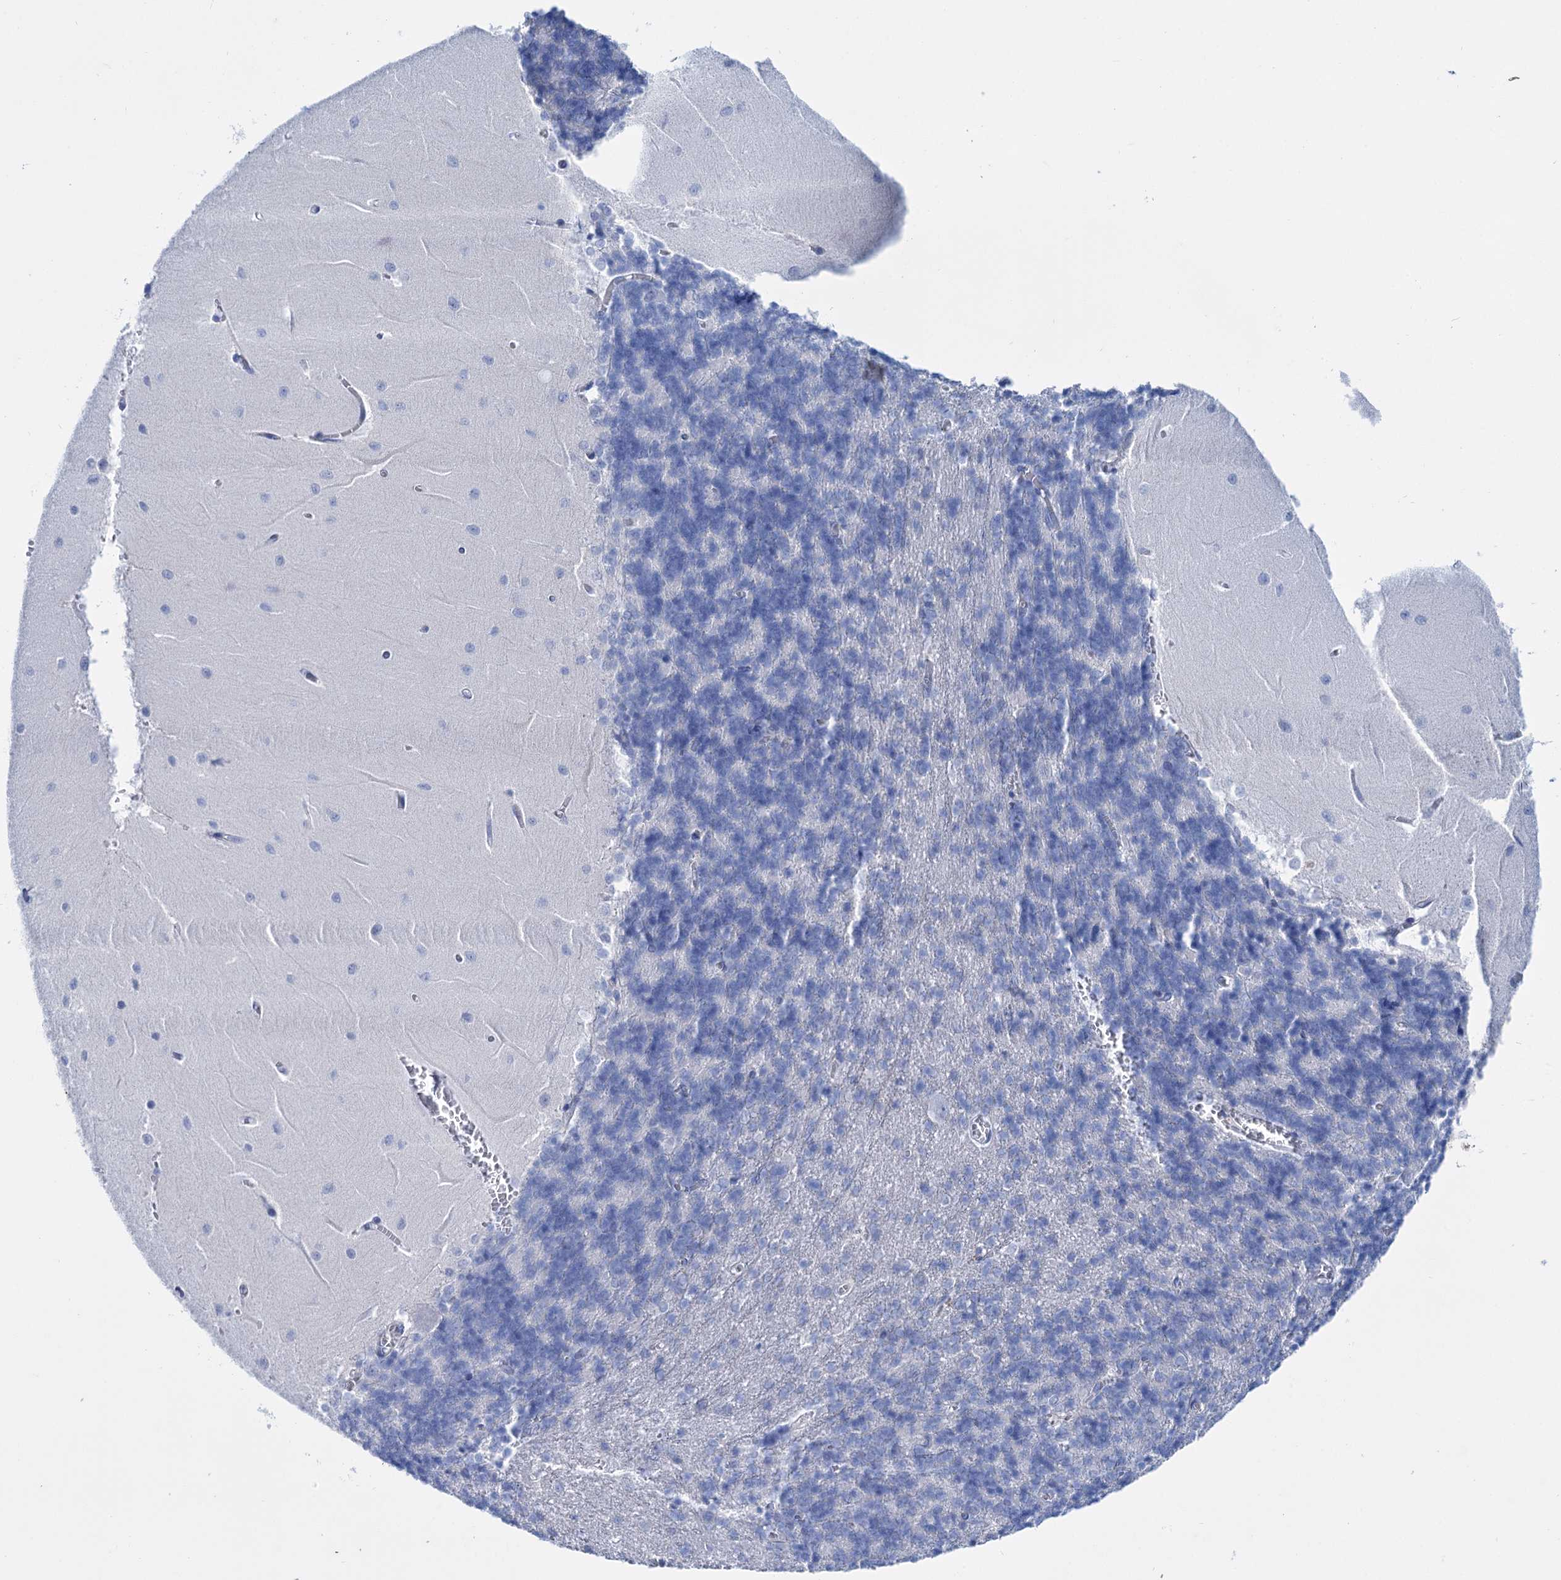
{"staining": {"intensity": "negative", "quantity": "none", "location": "none"}, "tissue": "cerebellum", "cell_type": "Cells in granular layer", "image_type": "normal", "snomed": [{"axis": "morphology", "description": "Normal tissue, NOS"}, {"axis": "topography", "description": "Cerebellum"}], "caption": "DAB immunohistochemical staining of normal cerebellum reveals no significant positivity in cells in granular layer.", "gene": "FAAP20", "patient": {"sex": "male", "age": 37}}